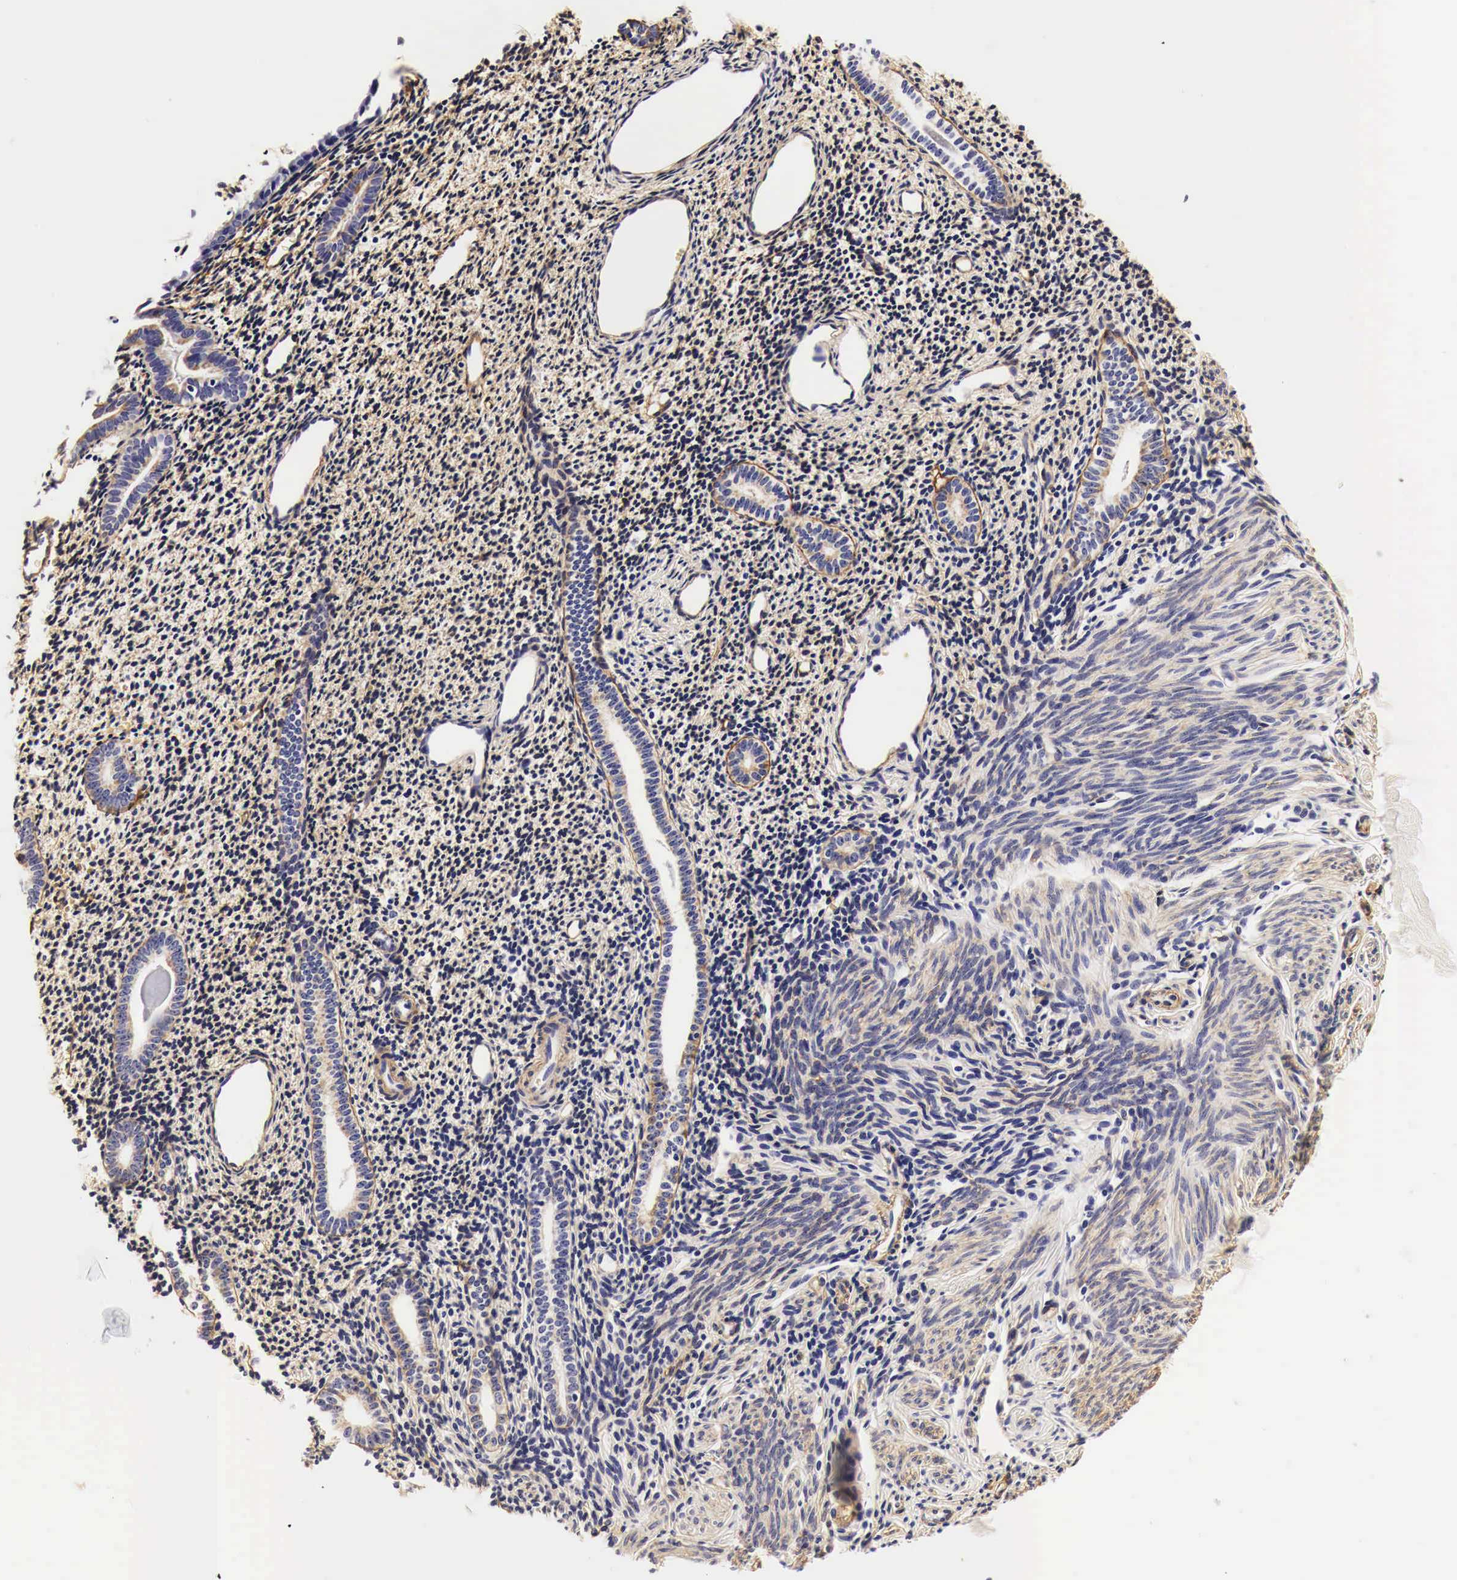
{"staining": {"intensity": "moderate", "quantity": "25%-75%", "location": "cytoplasmic/membranous"}, "tissue": "endometrium", "cell_type": "Cells in endometrial stroma", "image_type": "normal", "snomed": [{"axis": "morphology", "description": "Normal tissue, NOS"}, {"axis": "morphology", "description": "Neoplasm, benign, NOS"}, {"axis": "topography", "description": "Uterus"}], "caption": "Brown immunohistochemical staining in unremarkable human endometrium displays moderate cytoplasmic/membranous staining in about 25%-75% of cells in endometrial stroma. (brown staining indicates protein expression, while blue staining denotes nuclei).", "gene": "LAMB2", "patient": {"sex": "female", "age": 55}}